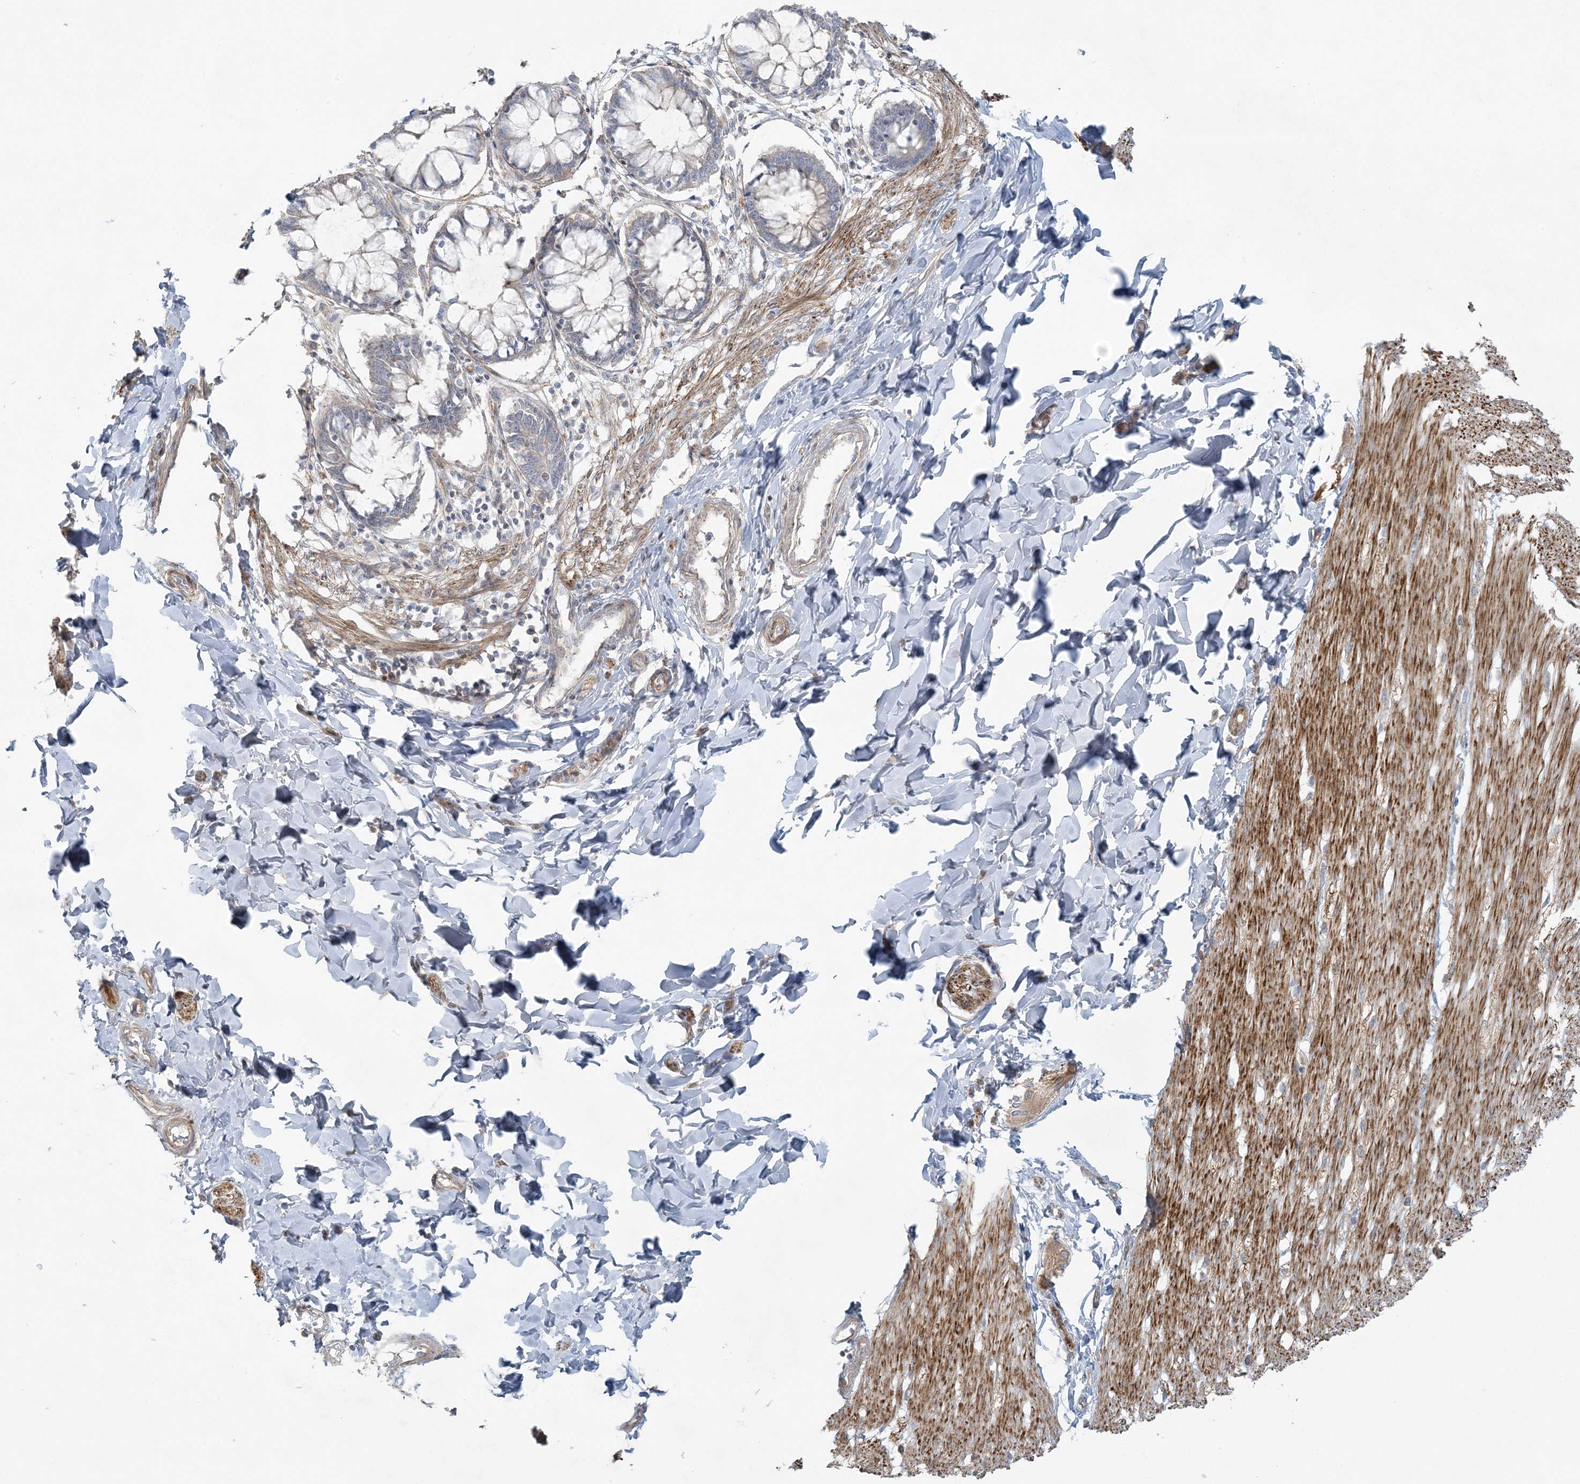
{"staining": {"intensity": "strong", "quantity": ">75%", "location": "cytoplasmic/membranous"}, "tissue": "smooth muscle", "cell_type": "Smooth muscle cells", "image_type": "normal", "snomed": [{"axis": "morphology", "description": "Normal tissue, NOS"}, {"axis": "morphology", "description": "Adenocarcinoma, NOS"}, {"axis": "topography", "description": "Colon"}, {"axis": "topography", "description": "Peripheral nerve tissue"}], "caption": "Protein expression analysis of benign smooth muscle reveals strong cytoplasmic/membranous expression in about >75% of smooth muscle cells. The protein of interest is shown in brown color, while the nuclei are stained blue.", "gene": "PIK3R4", "patient": {"sex": "male", "age": 14}}